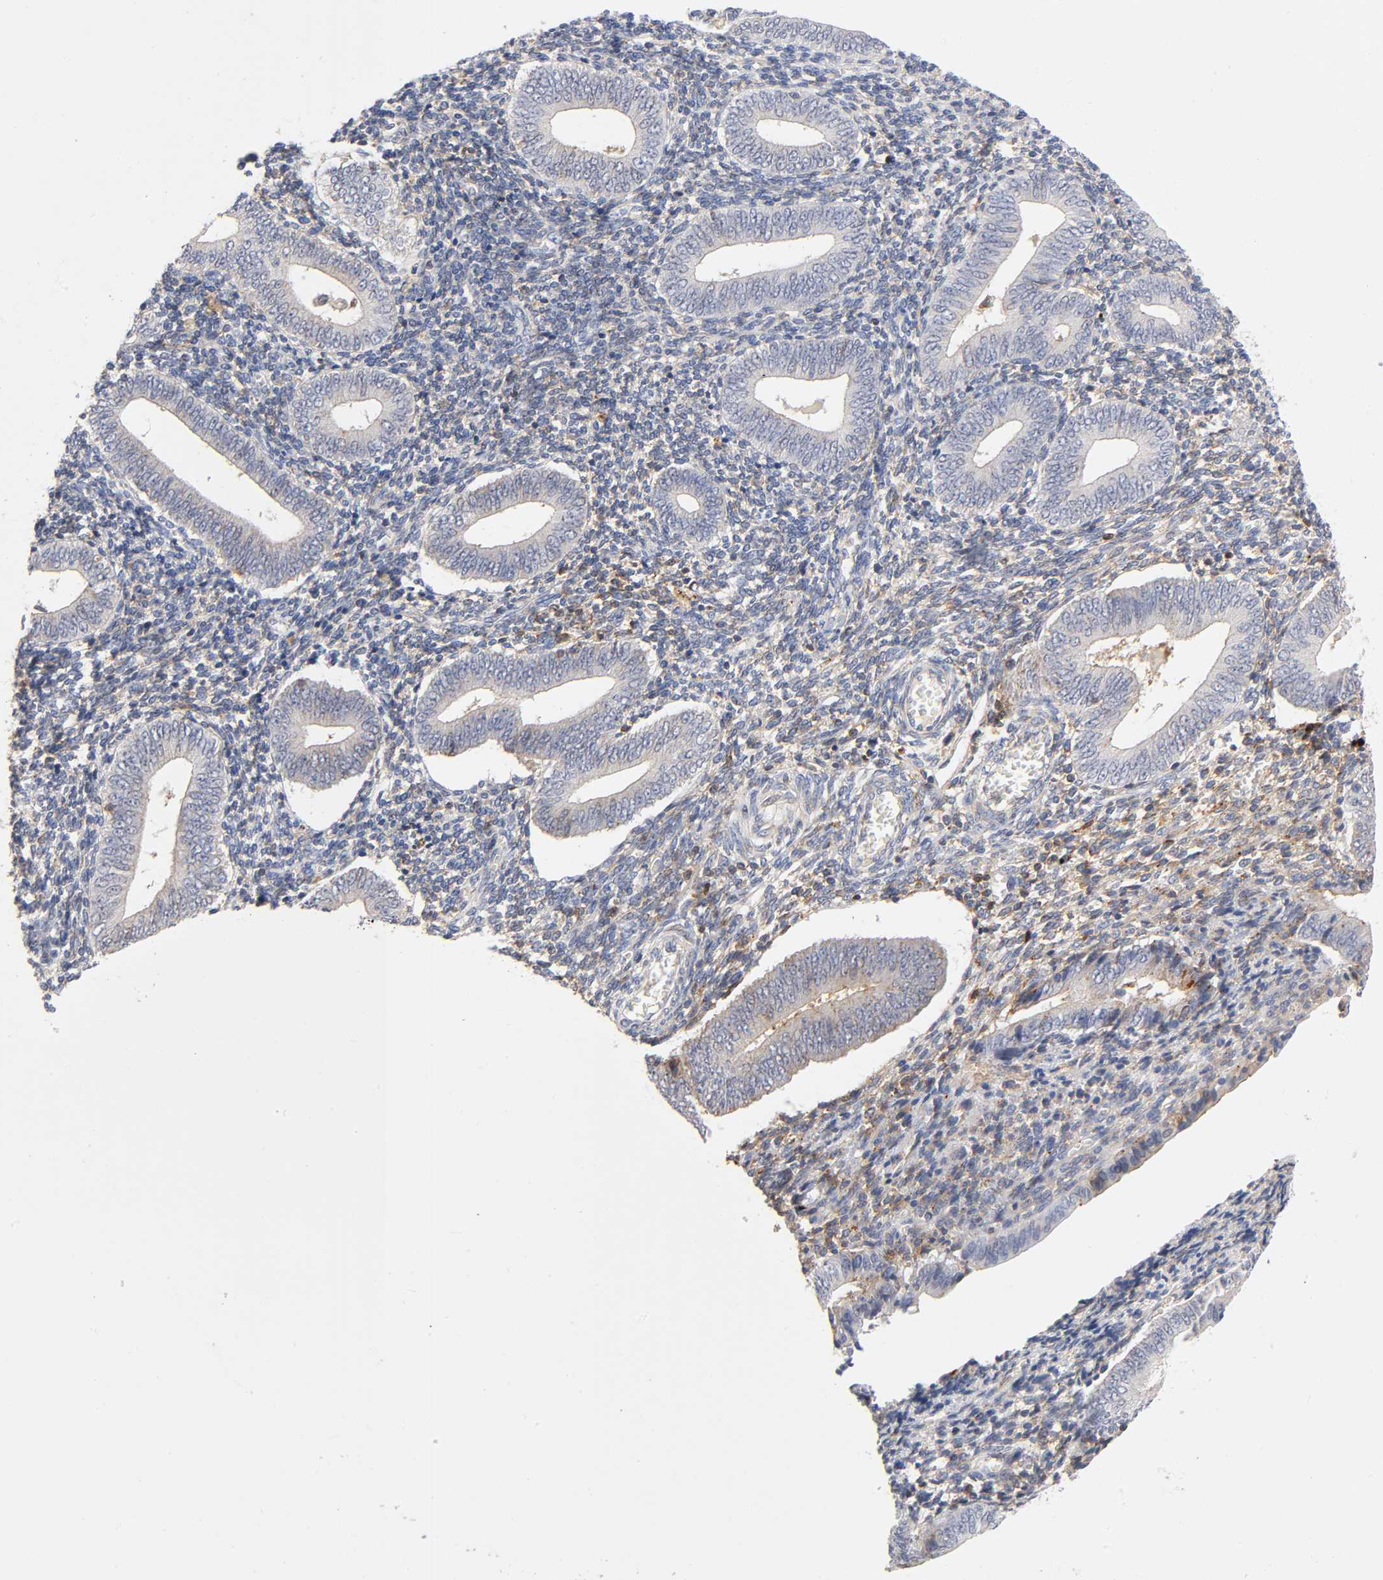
{"staining": {"intensity": "weak", "quantity": "25%-75%", "location": "cytoplasmic/membranous"}, "tissue": "endometrium", "cell_type": "Cells in endometrial stroma", "image_type": "normal", "snomed": [{"axis": "morphology", "description": "Normal tissue, NOS"}, {"axis": "topography", "description": "Uterus"}, {"axis": "topography", "description": "Endometrium"}], "caption": "This photomicrograph exhibits normal endometrium stained with immunohistochemistry to label a protein in brown. The cytoplasmic/membranous of cells in endometrial stroma show weak positivity for the protein. Nuclei are counter-stained blue.", "gene": "ANXA7", "patient": {"sex": "female", "age": 33}}